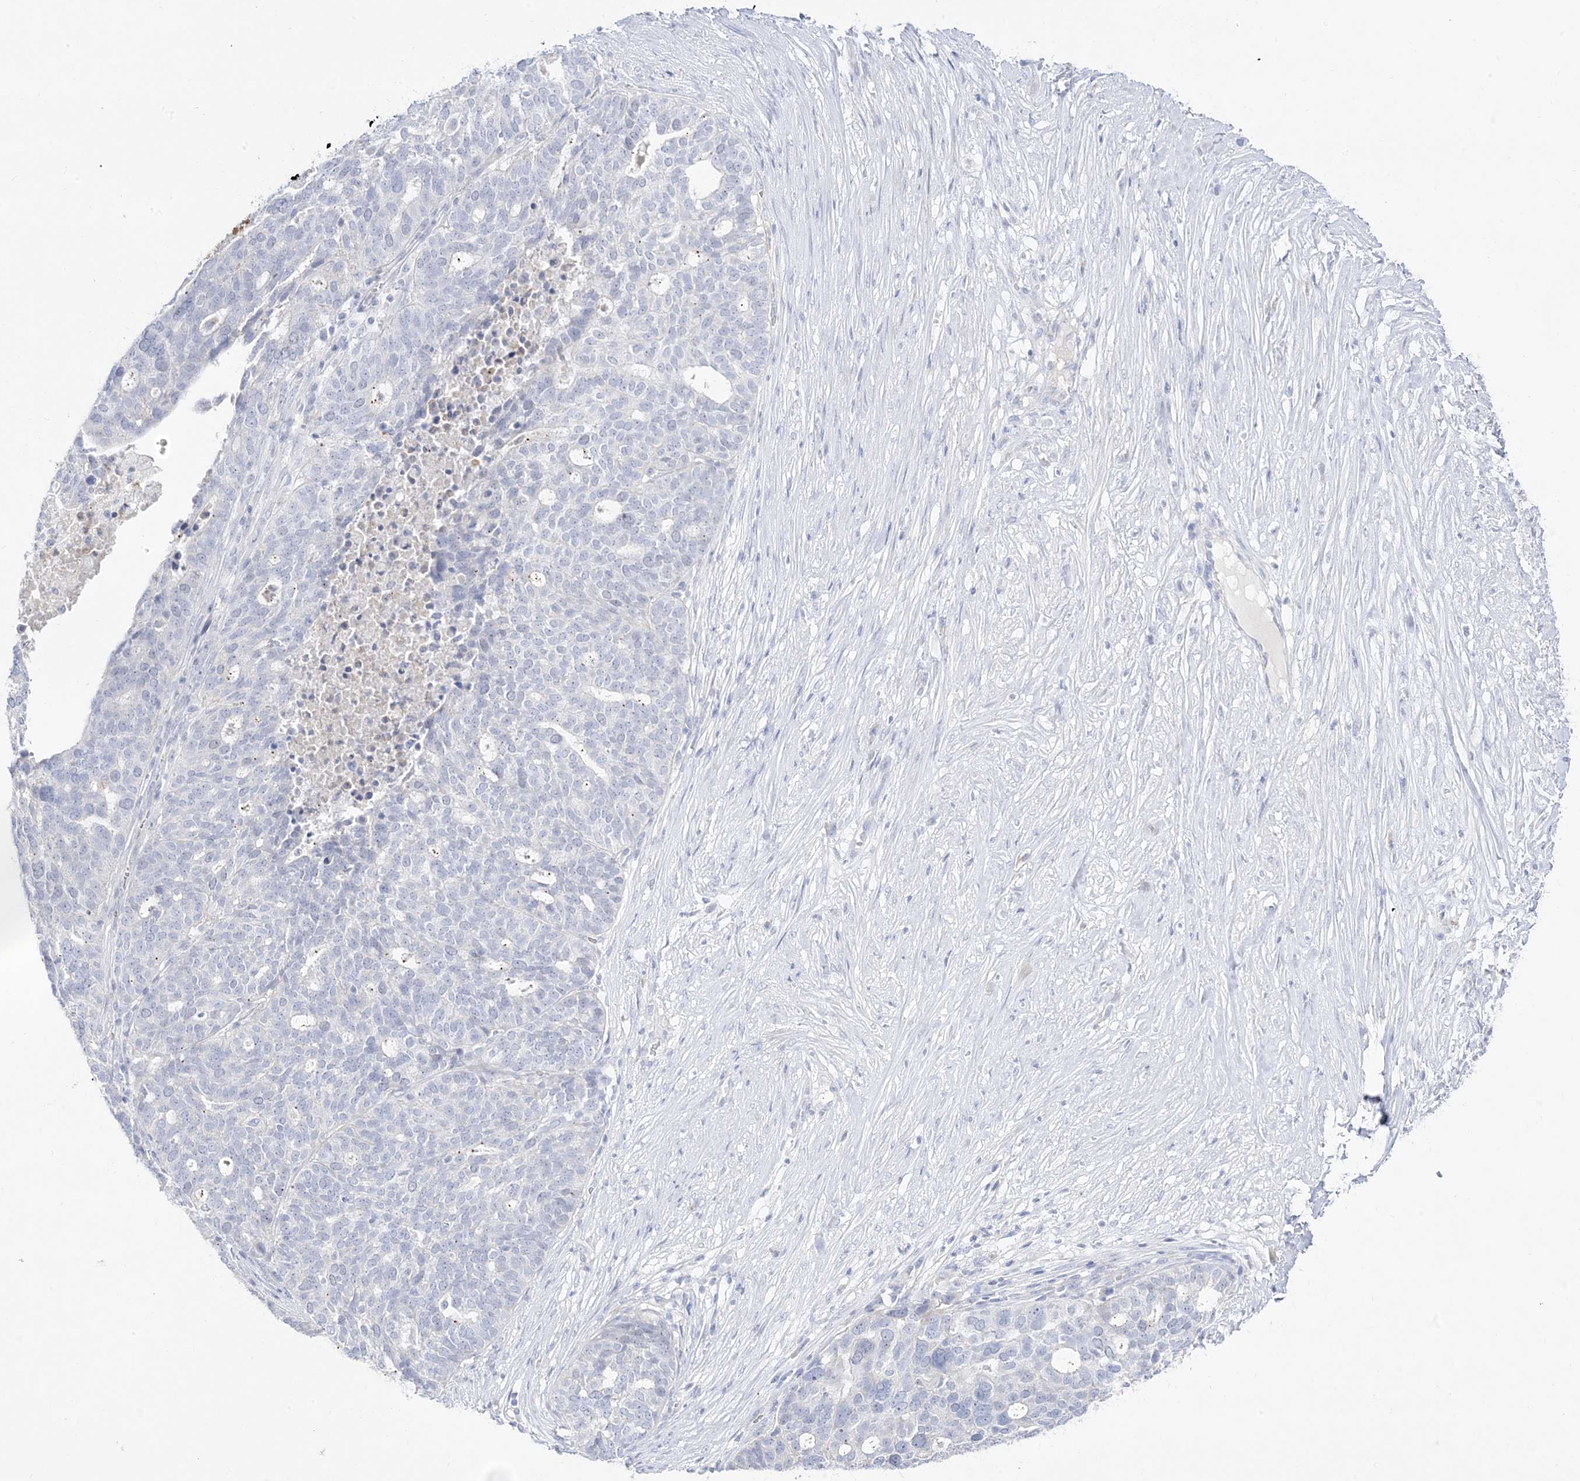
{"staining": {"intensity": "negative", "quantity": "none", "location": "none"}, "tissue": "ovarian cancer", "cell_type": "Tumor cells", "image_type": "cancer", "snomed": [{"axis": "morphology", "description": "Cystadenocarcinoma, serous, NOS"}, {"axis": "topography", "description": "Ovary"}], "caption": "A micrograph of human serous cystadenocarcinoma (ovarian) is negative for staining in tumor cells. The staining is performed using DAB brown chromogen with nuclei counter-stained in using hematoxylin.", "gene": "TRANK1", "patient": {"sex": "female", "age": 59}}